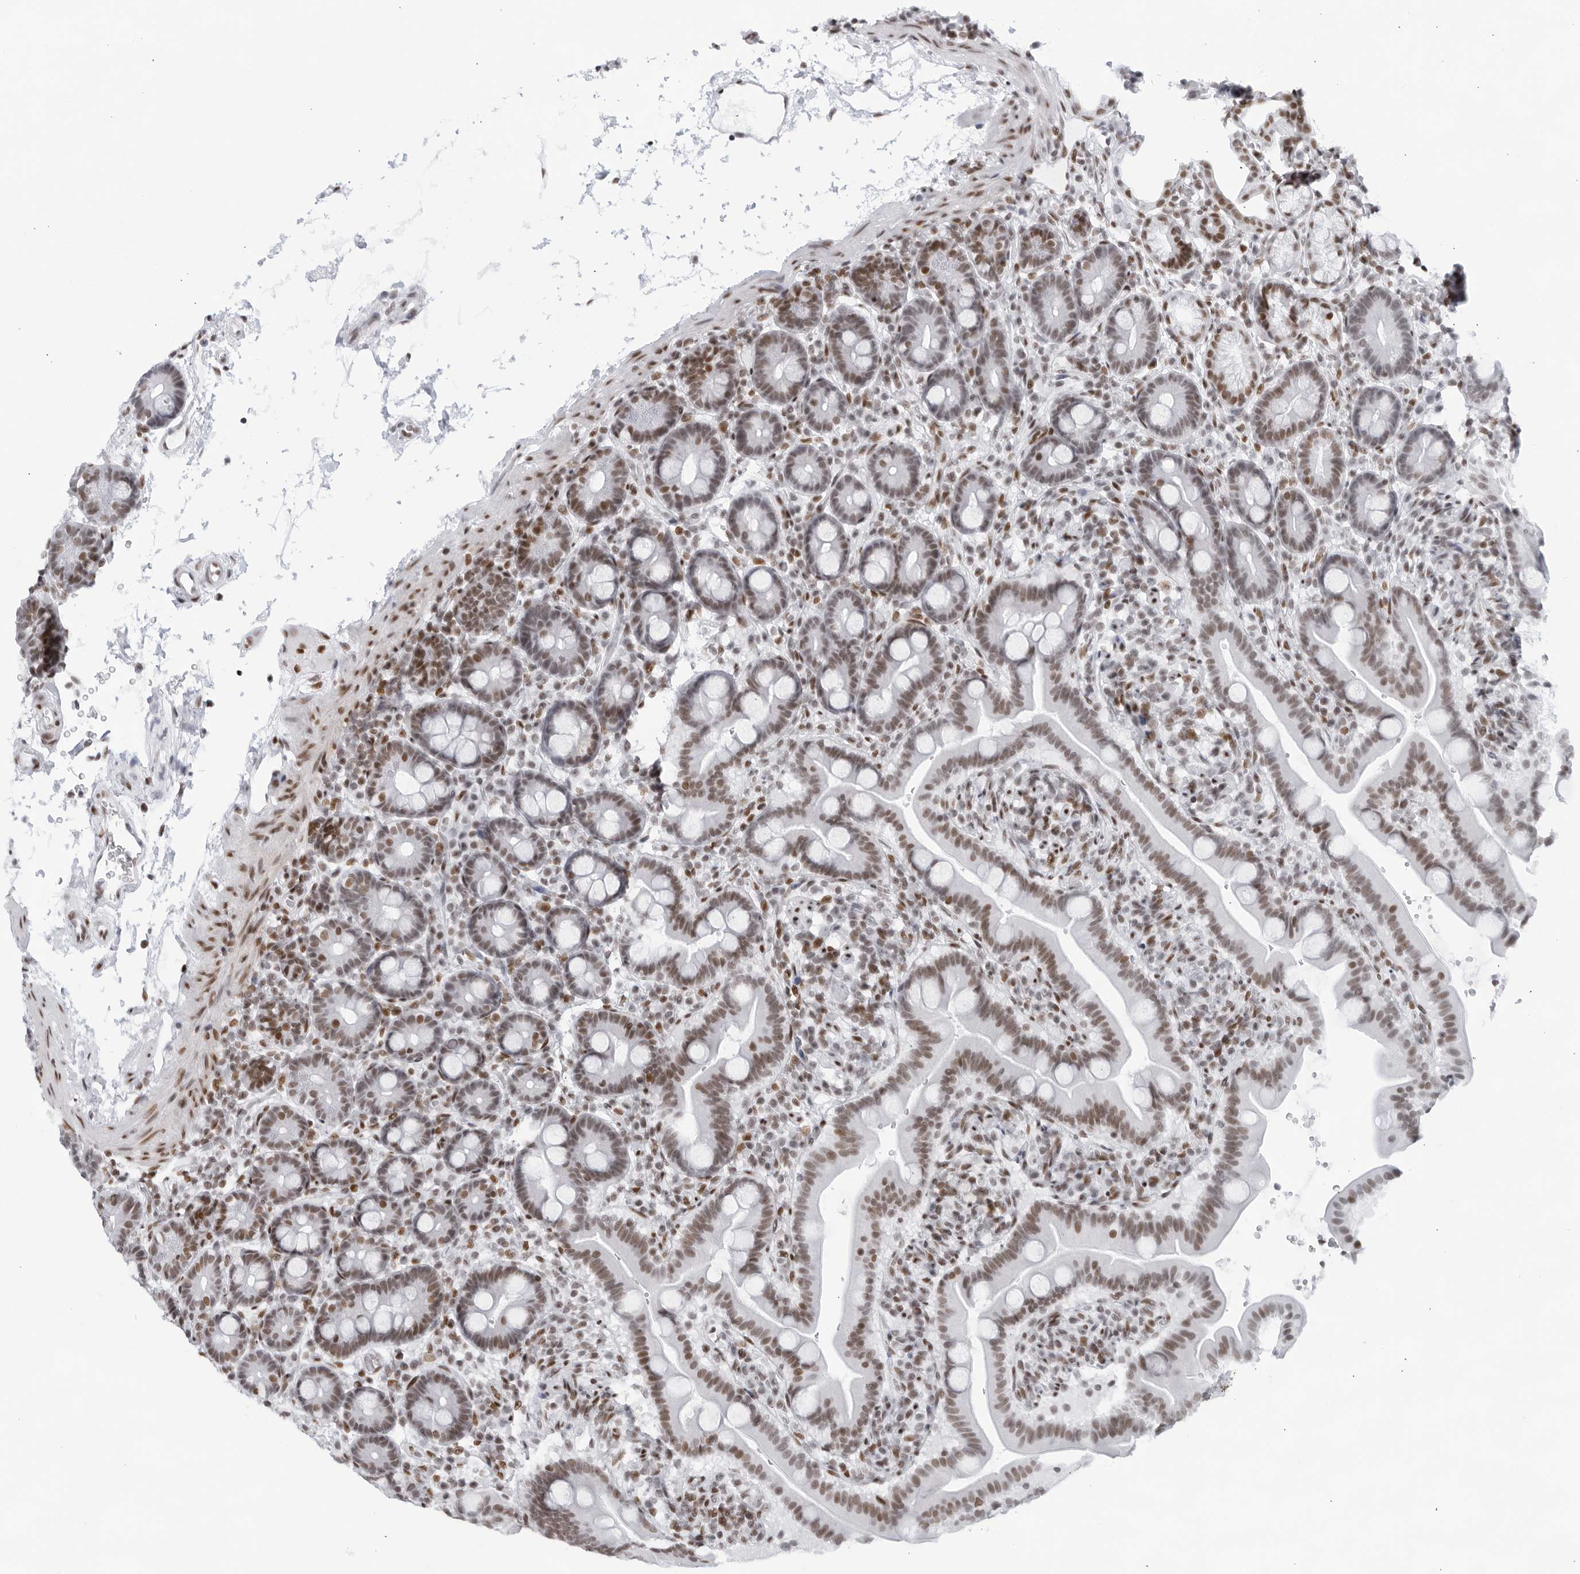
{"staining": {"intensity": "moderate", "quantity": "25%-75%", "location": "nuclear"}, "tissue": "duodenum", "cell_type": "Glandular cells", "image_type": "normal", "snomed": [{"axis": "morphology", "description": "Normal tissue, NOS"}, {"axis": "topography", "description": "Duodenum"}], "caption": "Glandular cells reveal medium levels of moderate nuclear expression in about 25%-75% of cells in normal duodenum.", "gene": "HP1BP3", "patient": {"sex": "male", "age": 54}}